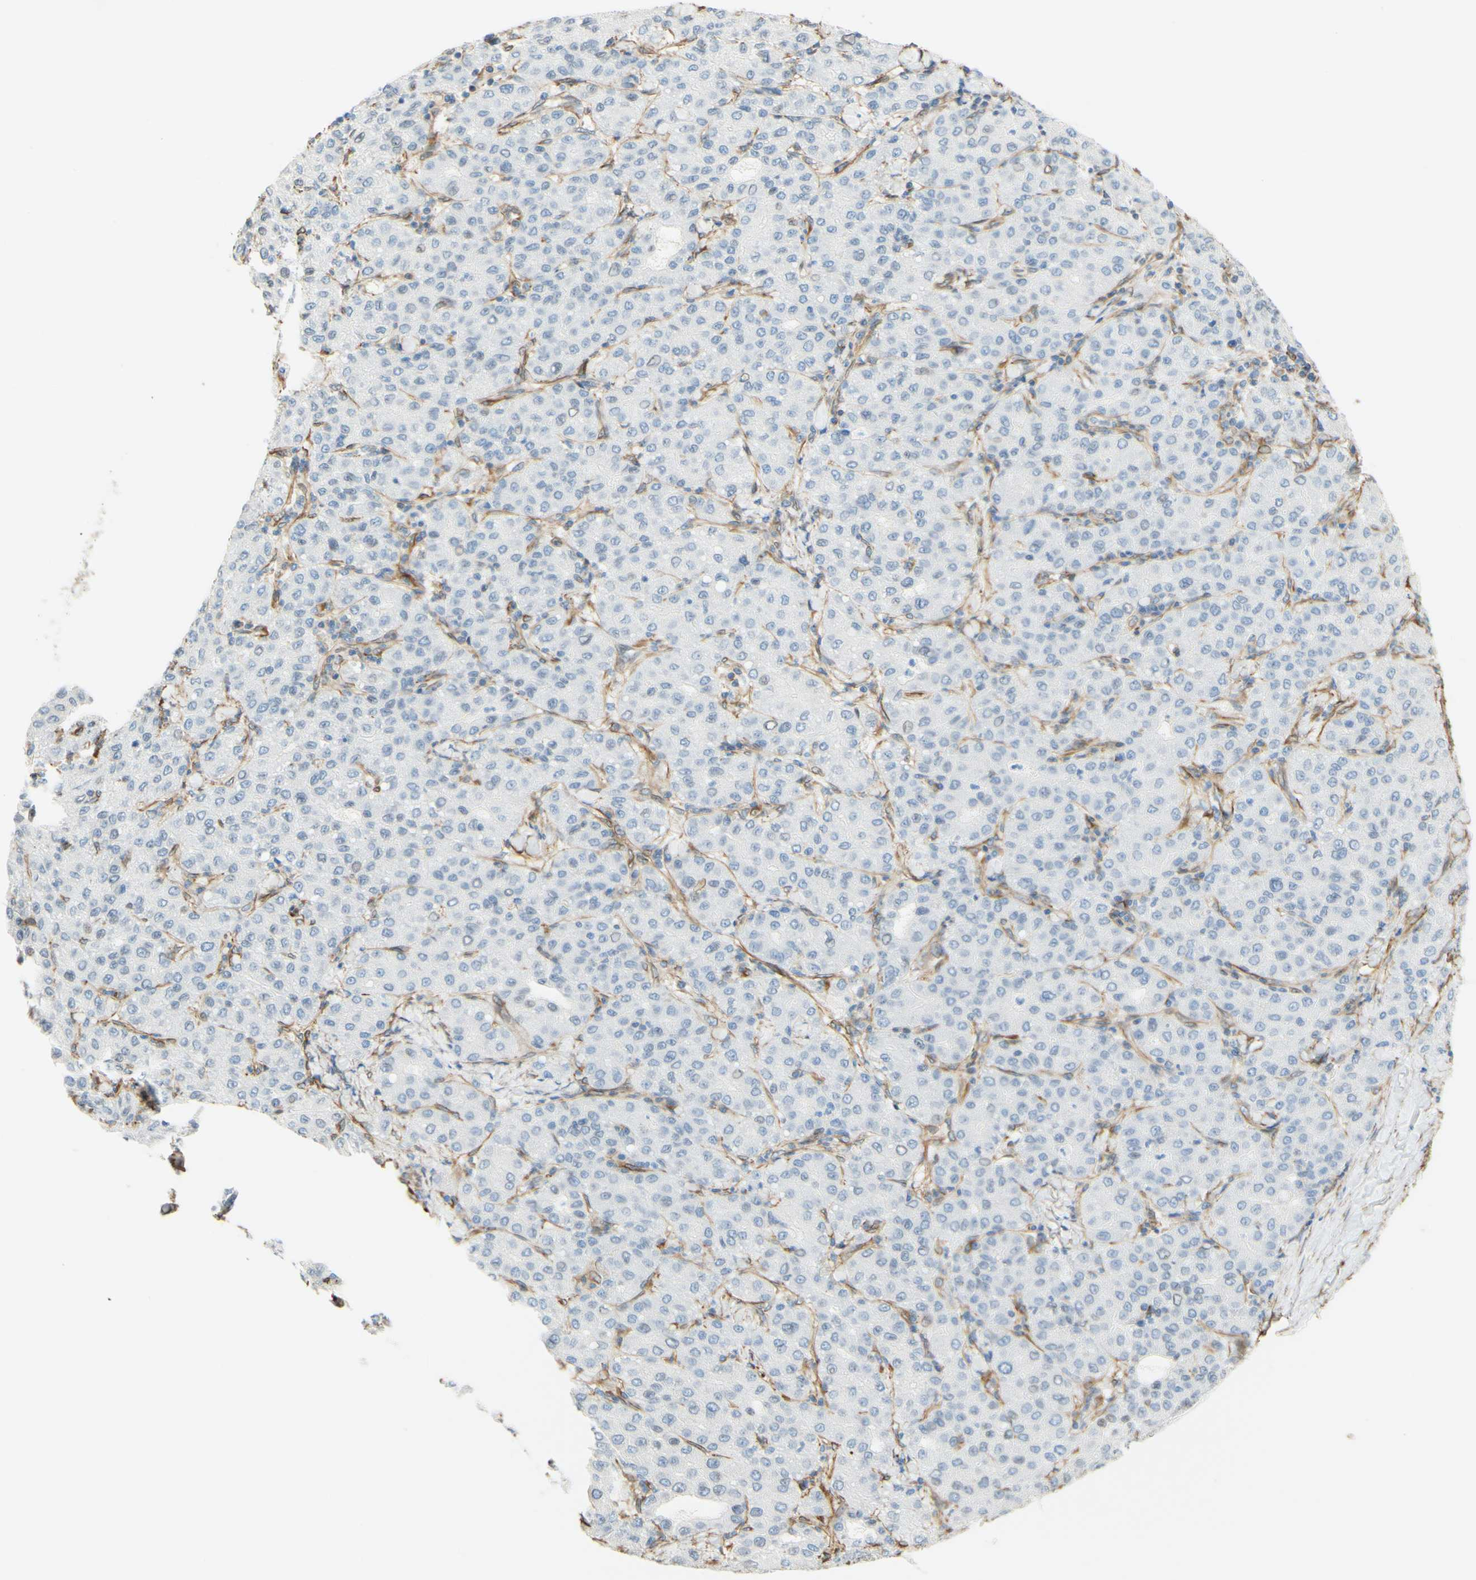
{"staining": {"intensity": "negative", "quantity": "none", "location": "none"}, "tissue": "liver cancer", "cell_type": "Tumor cells", "image_type": "cancer", "snomed": [{"axis": "morphology", "description": "Carcinoma, Hepatocellular, NOS"}, {"axis": "topography", "description": "Liver"}], "caption": "IHC of liver cancer displays no staining in tumor cells. (Immunohistochemistry (ihc), brightfield microscopy, high magnification).", "gene": "ENDOD1", "patient": {"sex": "male", "age": 65}}